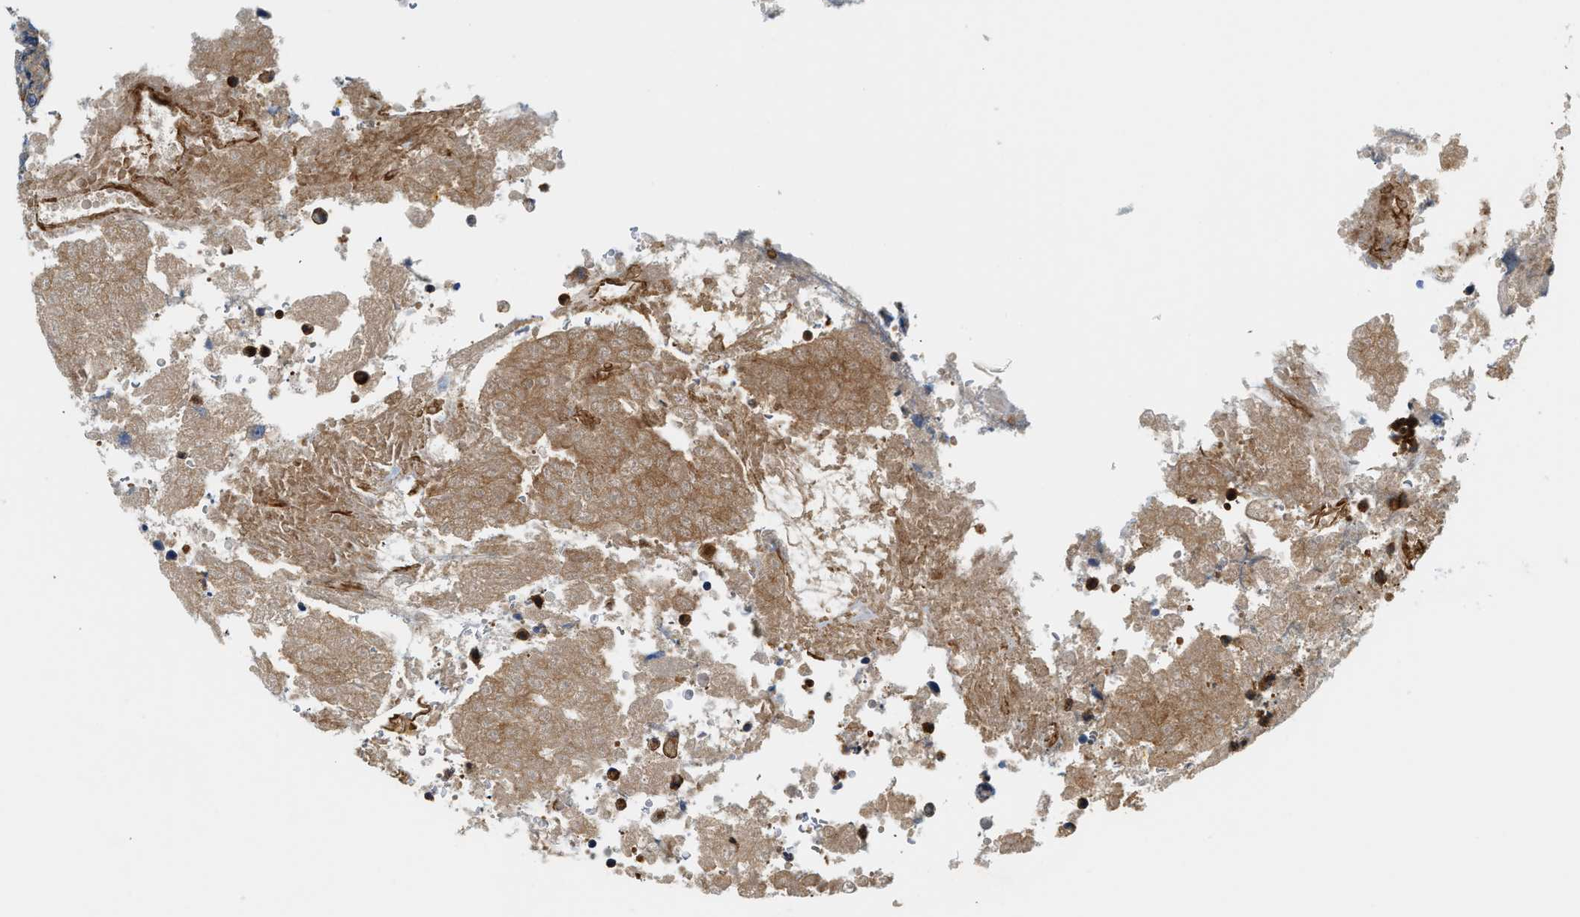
{"staining": {"intensity": "moderate", "quantity": ">75%", "location": "cytoplasmic/membranous"}, "tissue": "testis cancer", "cell_type": "Tumor cells", "image_type": "cancer", "snomed": [{"axis": "morphology", "description": "Necrosis, NOS"}, {"axis": "morphology", "description": "Carcinoma, Embryonal, NOS"}, {"axis": "topography", "description": "Testis"}], "caption": "An image of testis cancer stained for a protein reveals moderate cytoplasmic/membranous brown staining in tumor cells. Ihc stains the protein in brown and the nuclei are stained blue.", "gene": "HIP1", "patient": {"sex": "male", "age": 19}}